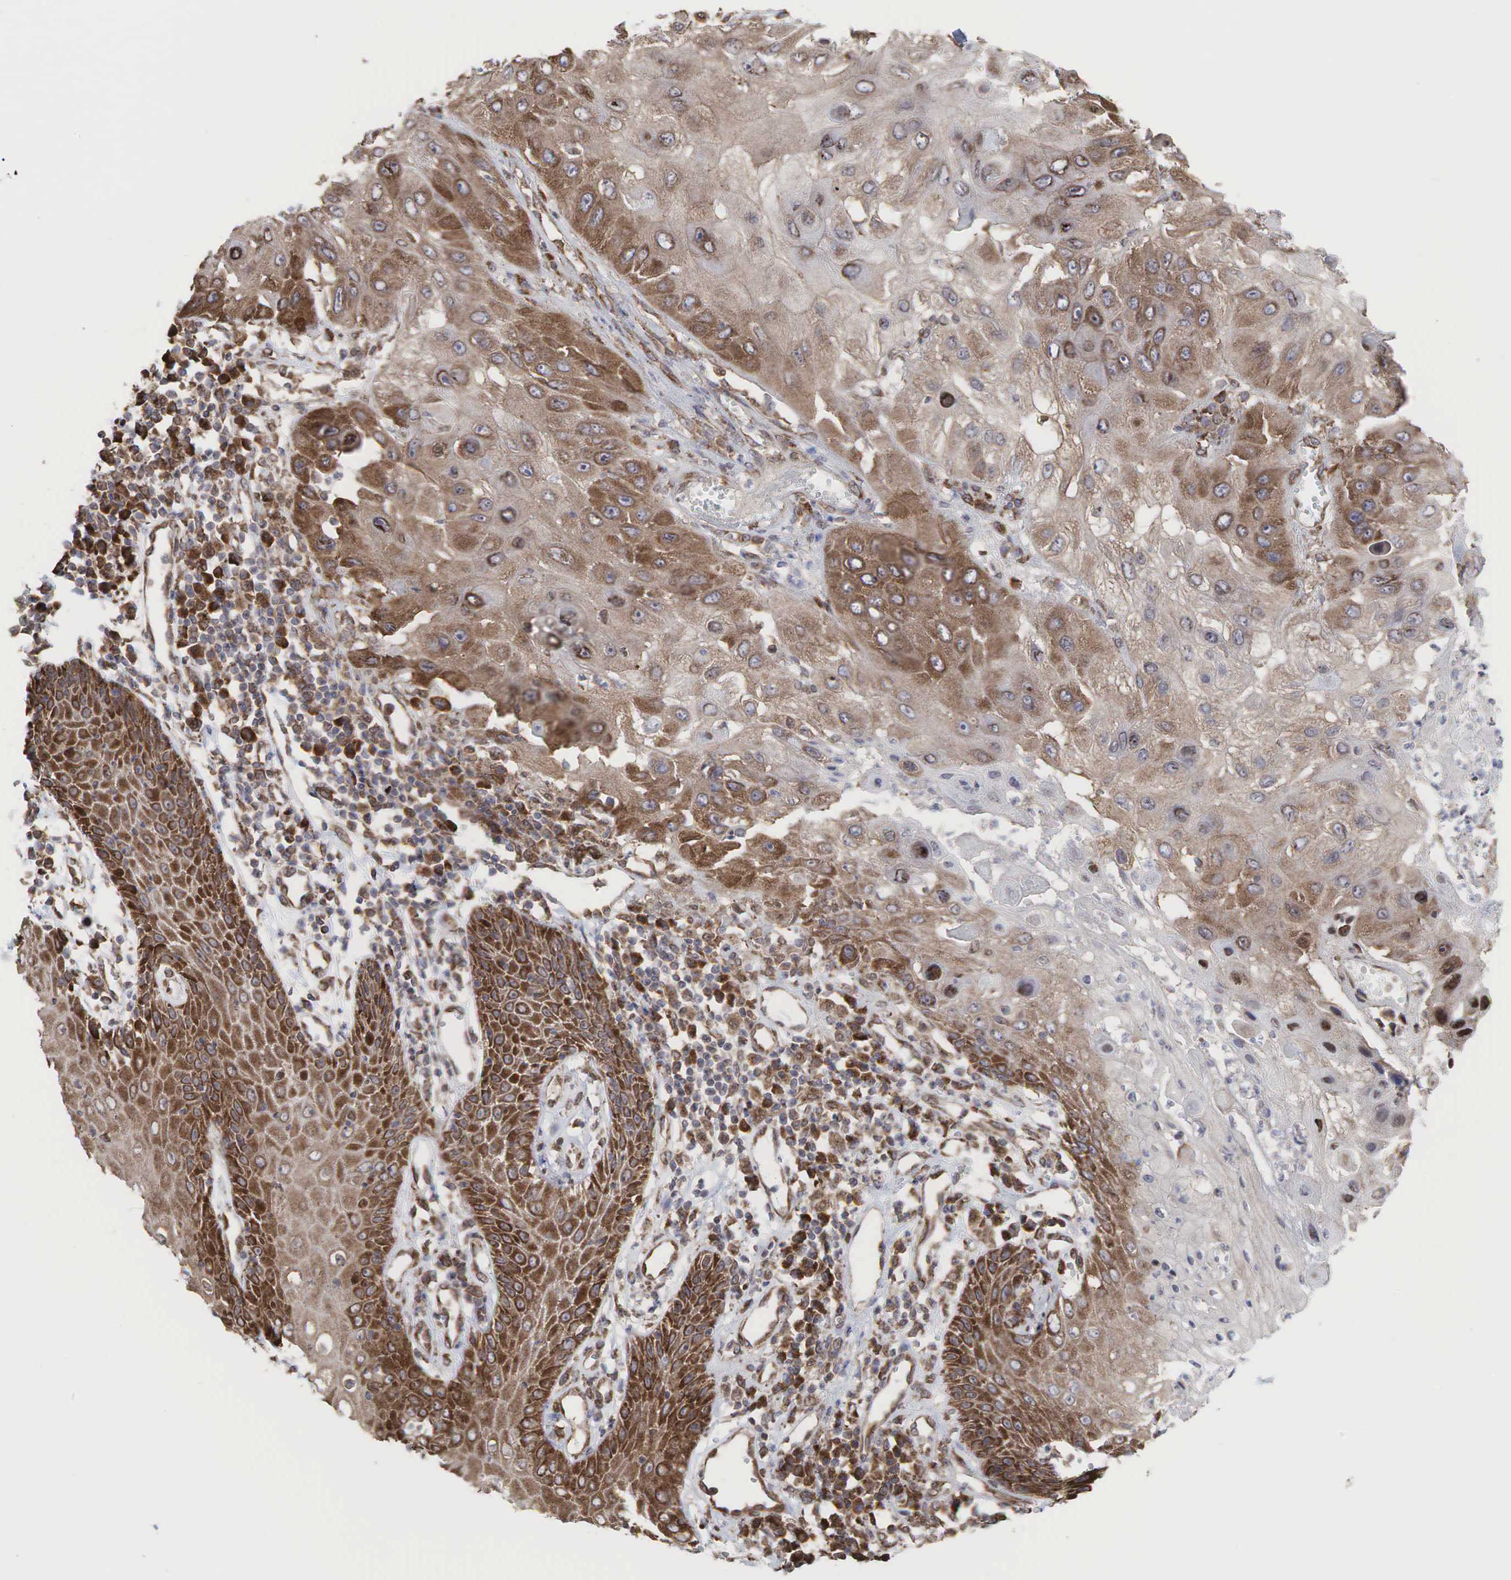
{"staining": {"intensity": "weak", "quantity": ">75%", "location": "cytoplasmic/membranous"}, "tissue": "skin cancer", "cell_type": "Tumor cells", "image_type": "cancer", "snomed": [{"axis": "morphology", "description": "Squamous cell carcinoma, NOS"}, {"axis": "topography", "description": "Skin"}, {"axis": "topography", "description": "Anal"}], "caption": "Protein expression by IHC reveals weak cytoplasmic/membranous expression in approximately >75% of tumor cells in skin squamous cell carcinoma. (Brightfield microscopy of DAB IHC at high magnification).", "gene": "PABPC5", "patient": {"sex": "male", "age": 61}}